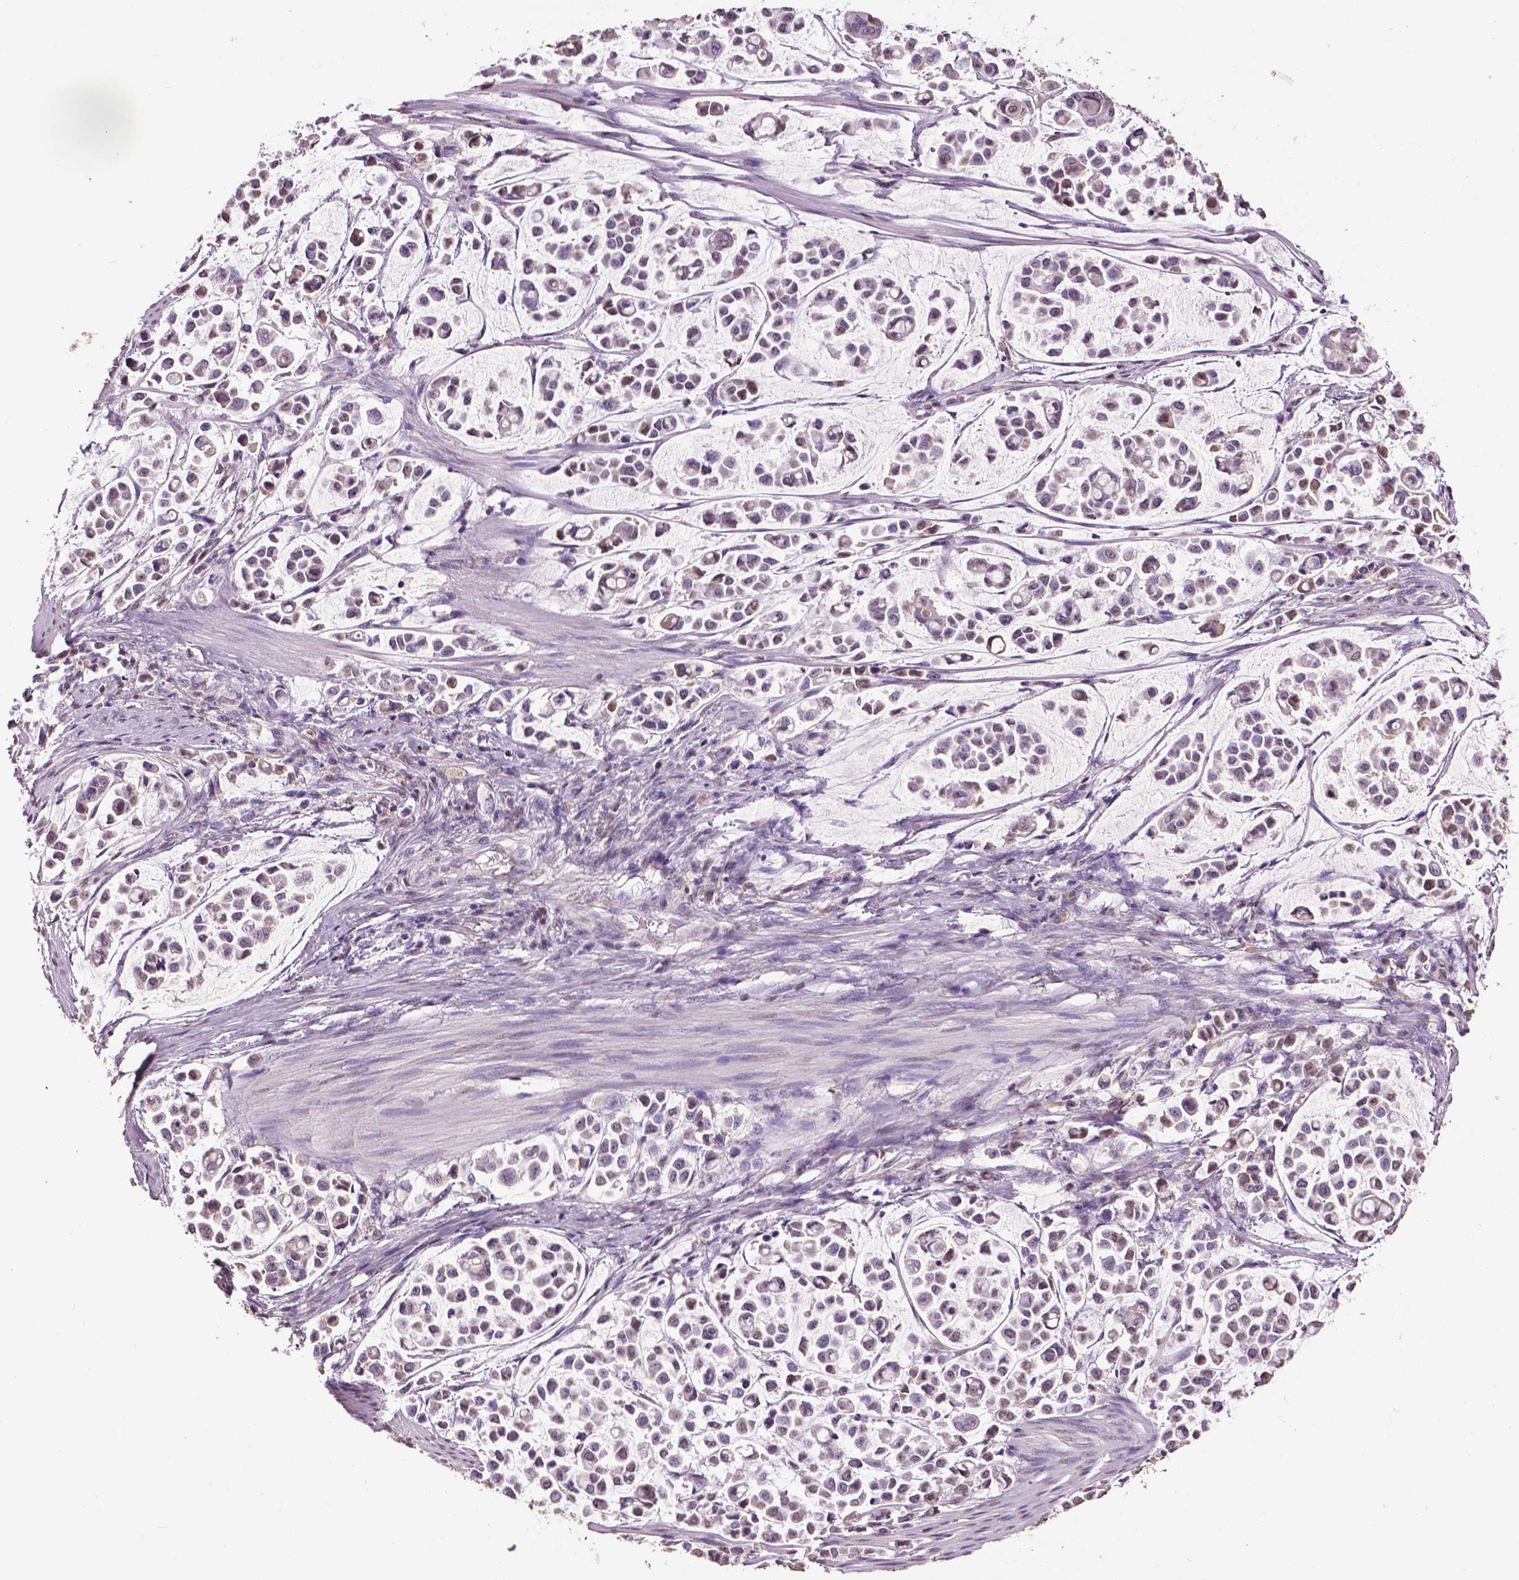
{"staining": {"intensity": "negative", "quantity": "none", "location": "none"}, "tissue": "stomach cancer", "cell_type": "Tumor cells", "image_type": "cancer", "snomed": [{"axis": "morphology", "description": "Adenocarcinoma, NOS"}, {"axis": "topography", "description": "Stomach"}], "caption": "The immunohistochemistry (IHC) histopathology image has no significant positivity in tumor cells of adenocarcinoma (stomach) tissue.", "gene": "RUNX3", "patient": {"sex": "male", "age": 82}}